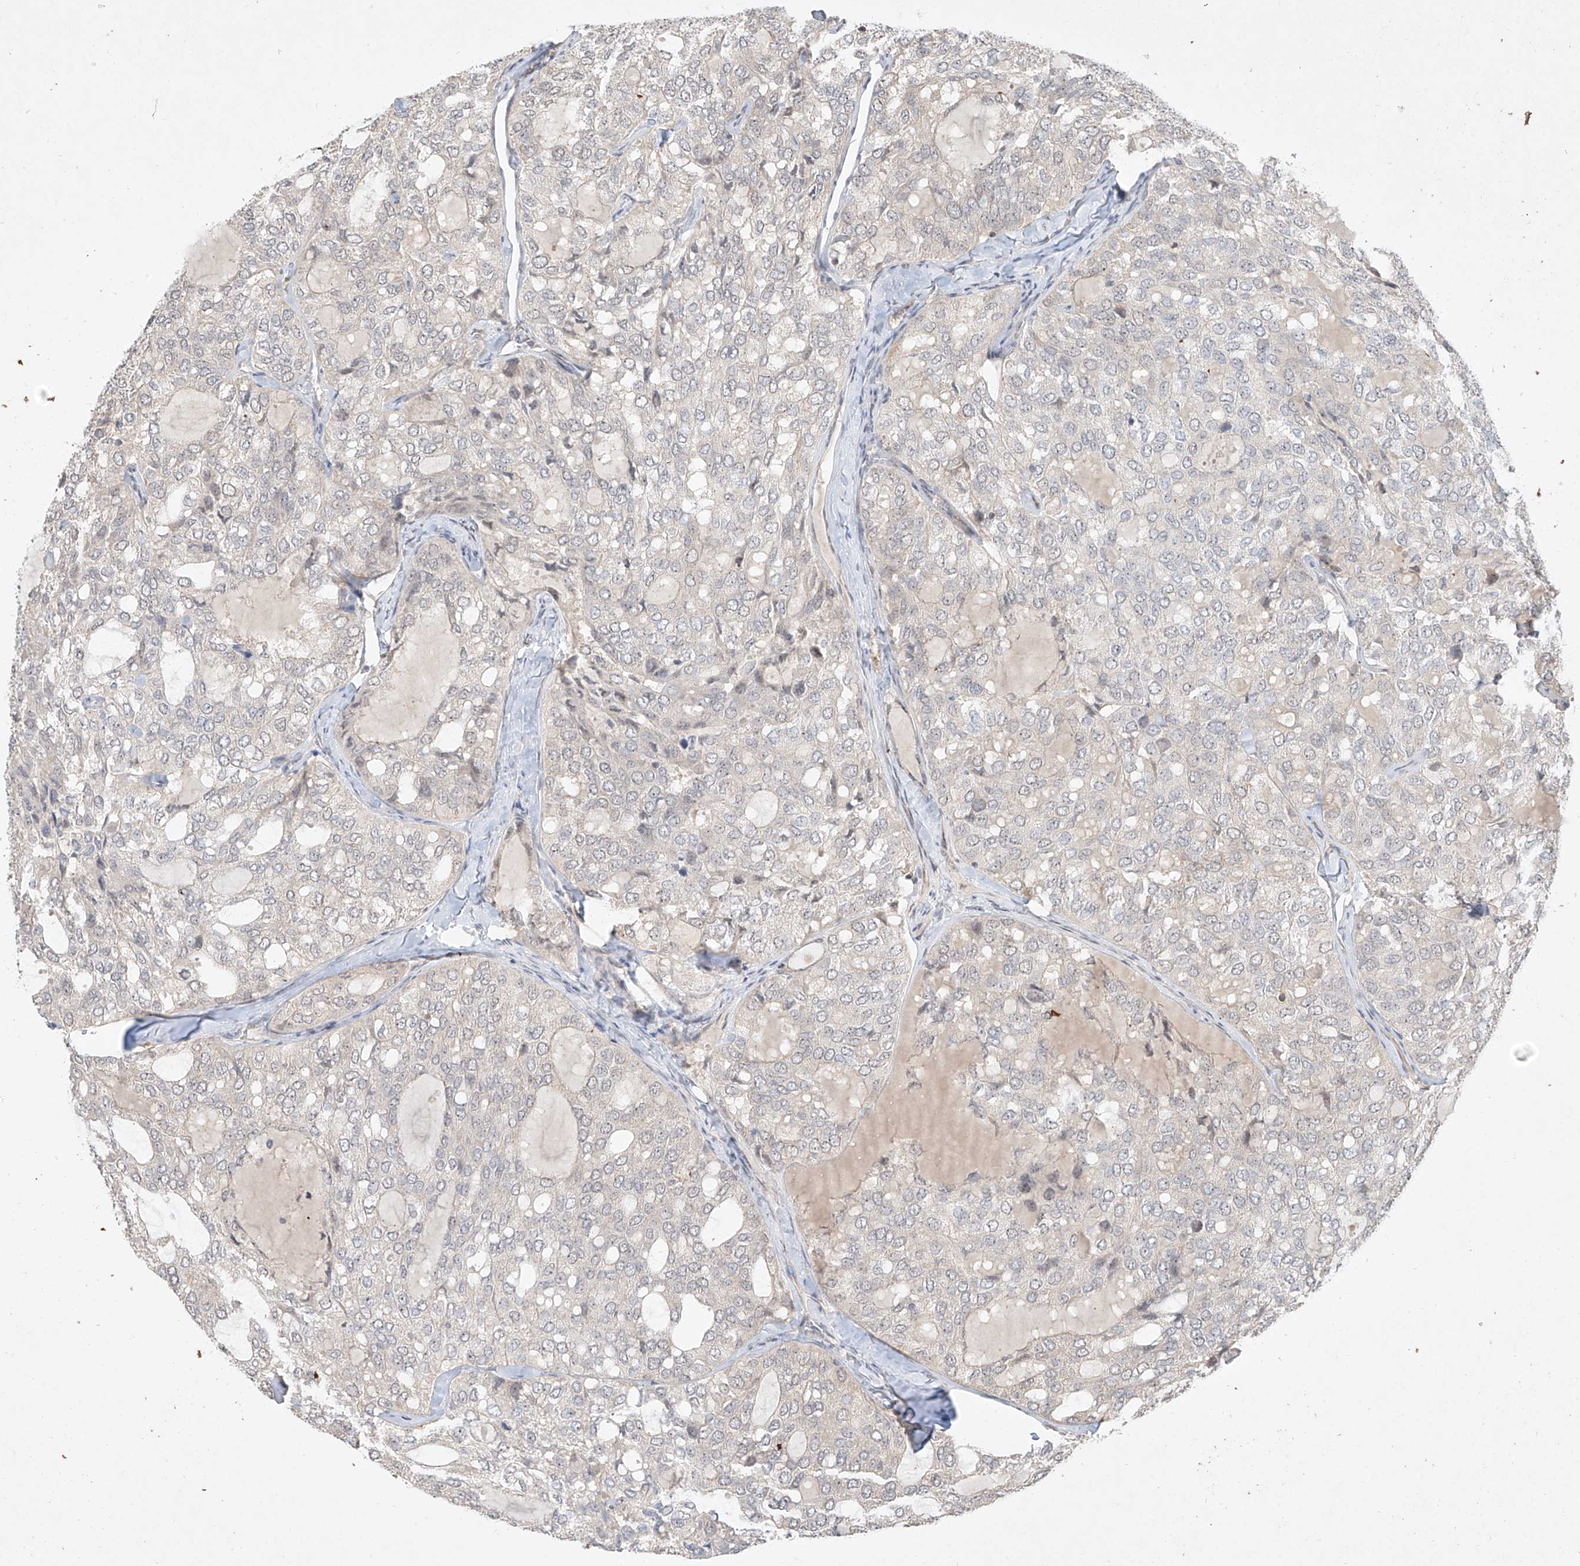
{"staining": {"intensity": "negative", "quantity": "none", "location": "none"}, "tissue": "thyroid cancer", "cell_type": "Tumor cells", "image_type": "cancer", "snomed": [{"axis": "morphology", "description": "Follicular adenoma carcinoma, NOS"}, {"axis": "topography", "description": "Thyroid gland"}], "caption": "There is no significant expression in tumor cells of follicular adenoma carcinoma (thyroid).", "gene": "TASP1", "patient": {"sex": "male", "age": 75}}